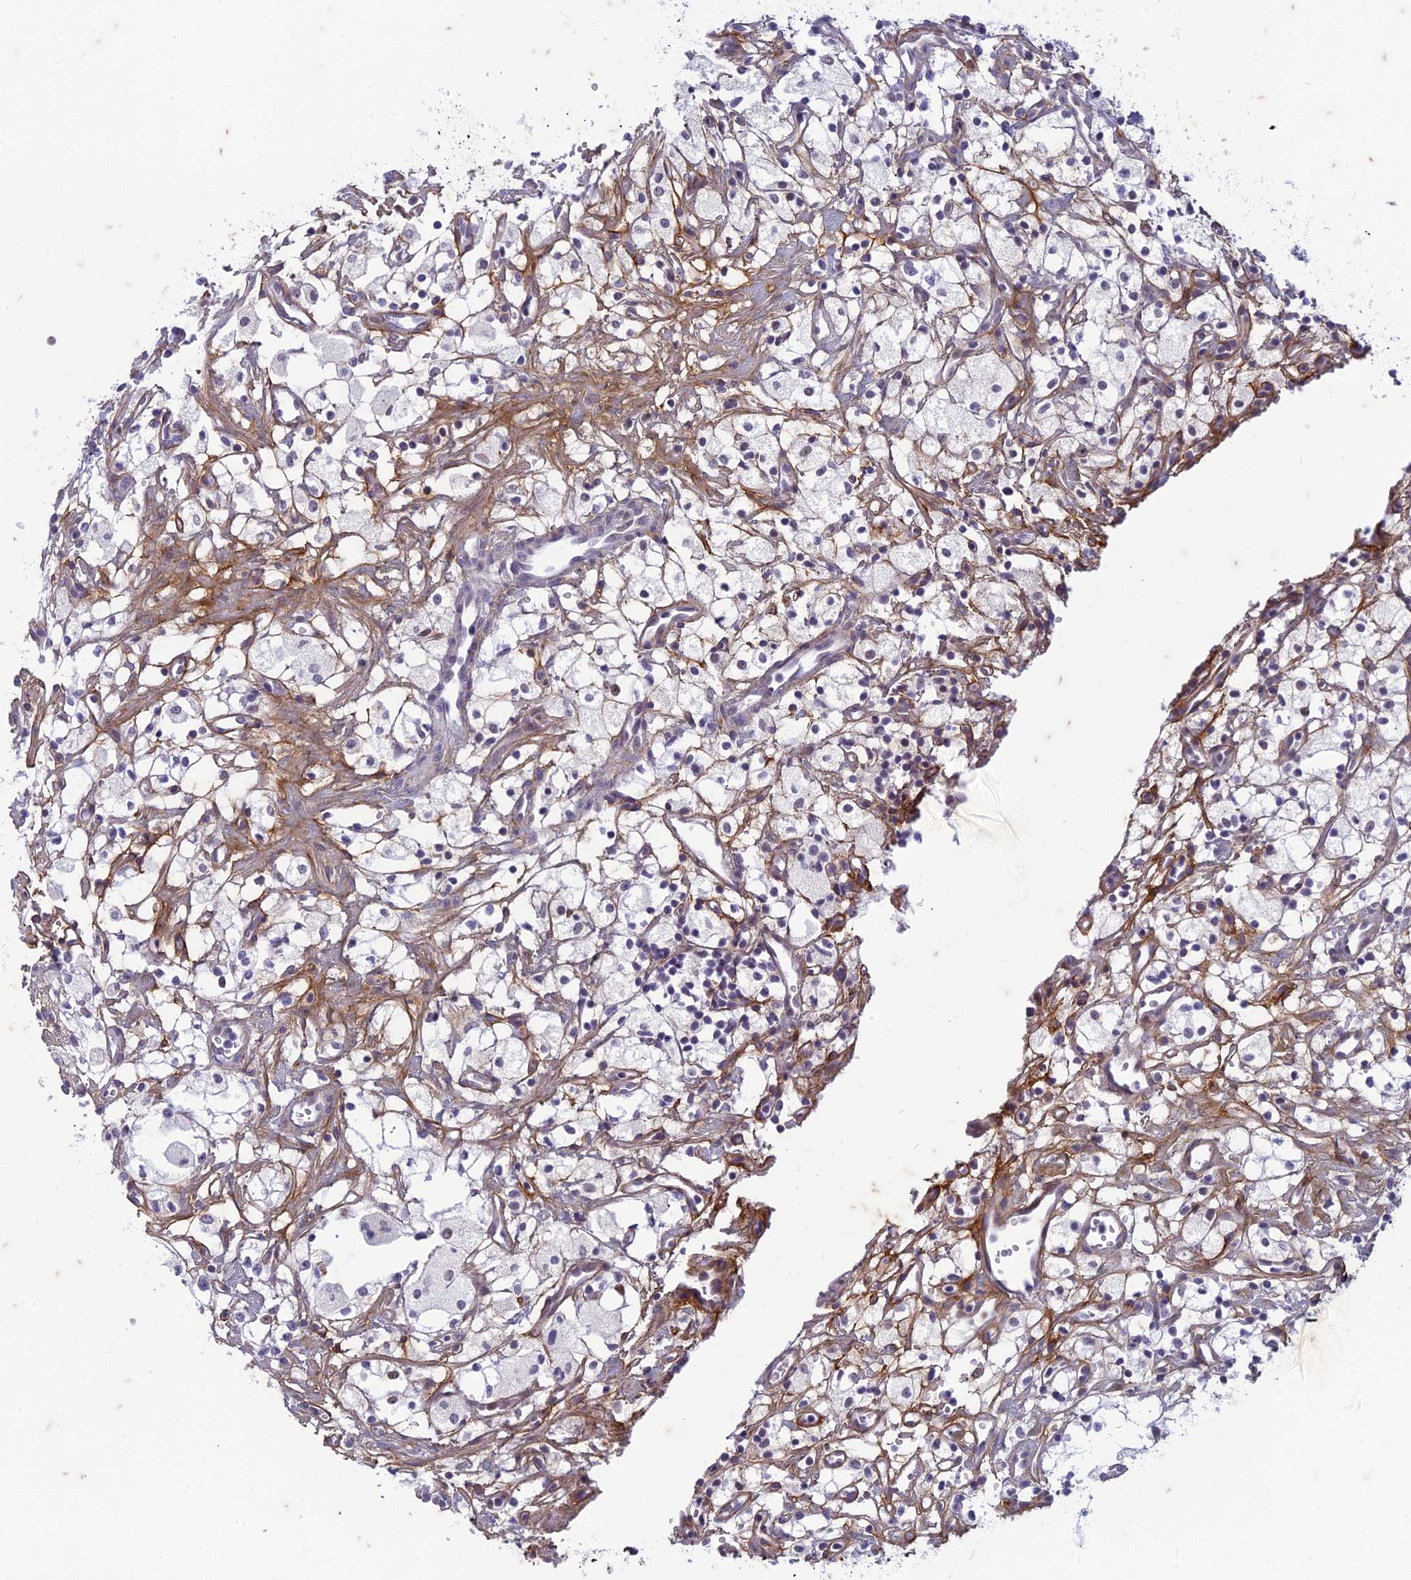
{"staining": {"intensity": "weak", "quantity": "<25%", "location": "cytoplasmic/membranous"}, "tissue": "renal cancer", "cell_type": "Tumor cells", "image_type": "cancer", "snomed": [{"axis": "morphology", "description": "Adenocarcinoma, NOS"}, {"axis": "topography", "description": "Kidney"}], "caption": "Protein analysis of renal adenocarcinoma shows no significant expression in tumor cells. (DAB (3,3'-diaminobenzidine) immunohistochemistry (IHC) with hematoxylin counter stain).", "gene": "PABPN1L", "patient": {"sex": "male", "age": 59}}